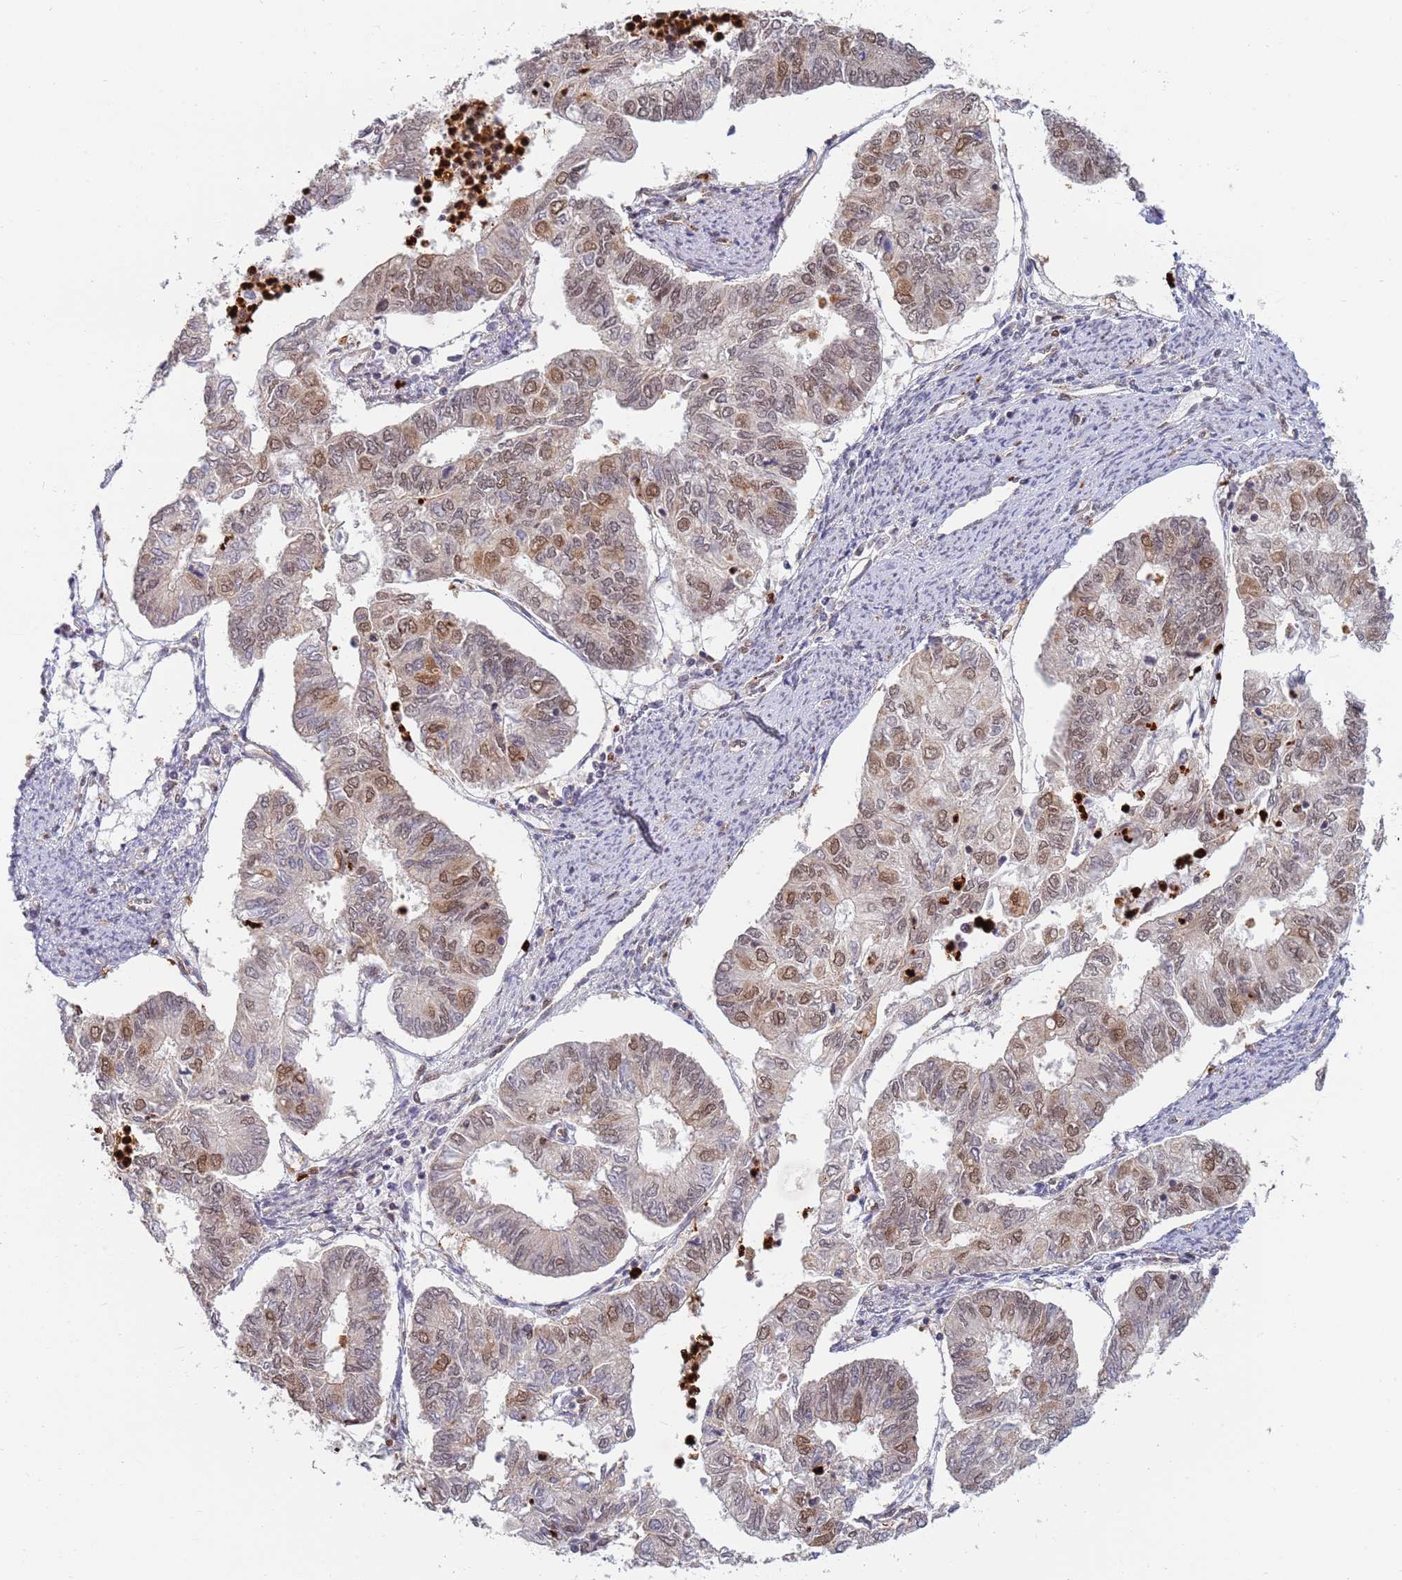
{"staining": {"intensity": "moderate", "quantity": ">75%", "location": "nuclear"}, "tissue": "endometrial cancer", "cell_type": "Tumor cells", "image_type": "cancer", "snomed": [{"axis": "morphology", "description": "Adenocarcinoma, NOS"}, {"axis": "topography", "description": "Endometrium"}], "caption": "High-power microscopy captured an immunohistochemistry (IHC) micrograph of endometrial adenocarcinoma, revealing moderate nuclear staining in approximately >75% of tumor cells. The staining is performed using DAB brown chromogen to label protein expression. The nuclei are counter-stained blue using hematoxylin.", "gene": "CEP170", "patient": {"sex": "female", "age": 68}}